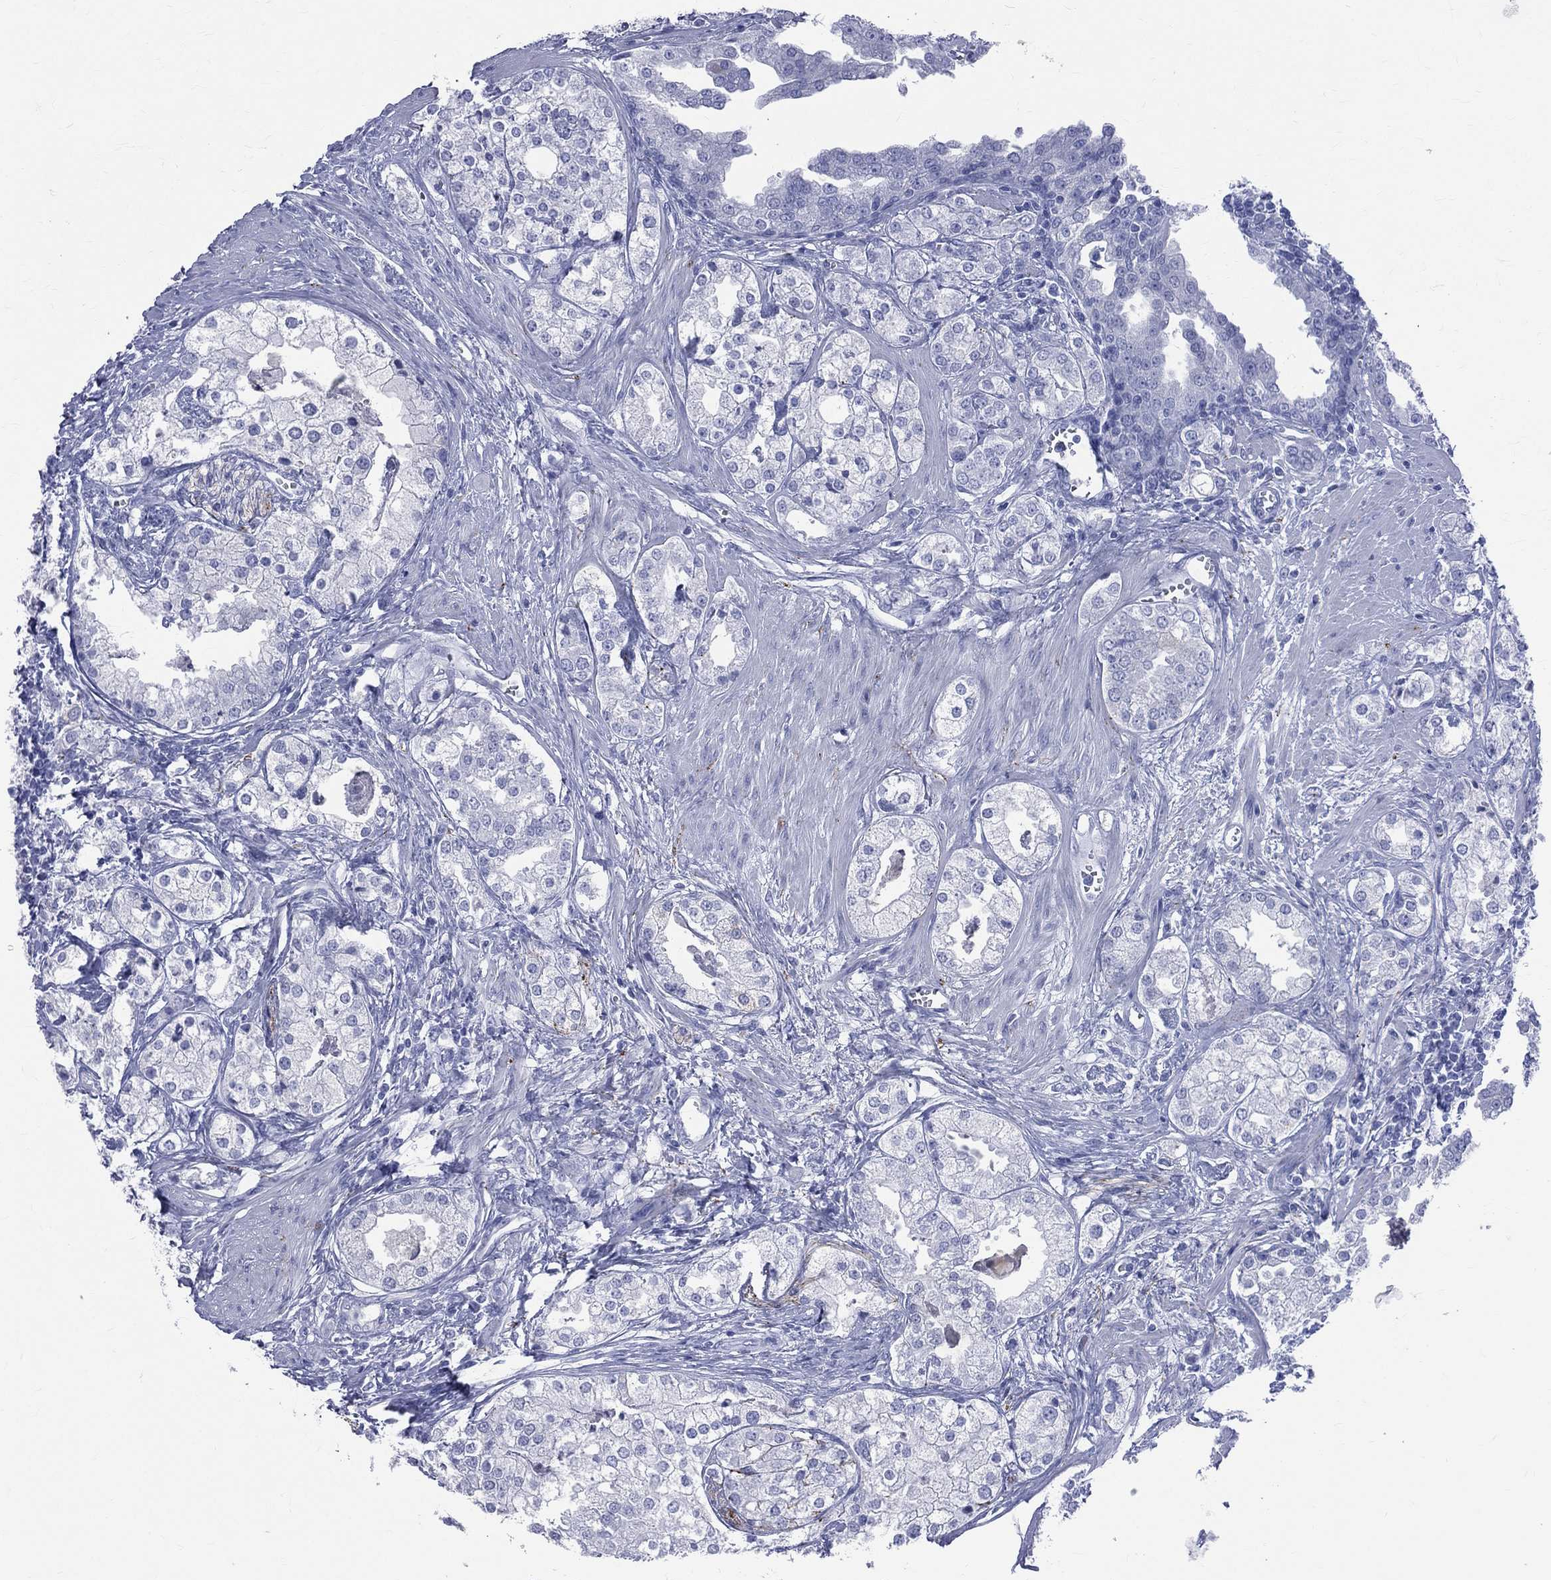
{"staining": {"intensity": "negative", "quantity": "none", "location": "none"}, "tissue": "prostate cancer", "cell_type": "Tumor cells", "image_type": "cancer", "snomed": [{"axis": "morphology", "description": "Adenocarcinoma, NOS"}, {"axis": "topography", "description": "Prostate and seminal vesicle, NOS"}, {"axis": "topography", "description": "Prostate"}], "caption": "An IHC photomicrograph of prostate adenocarcinoma is shown. There is no staining in tumor cells of prostate adenocarcinoma.", "gene": "SYP", "patient": {"sex": "male", "age": 62}}